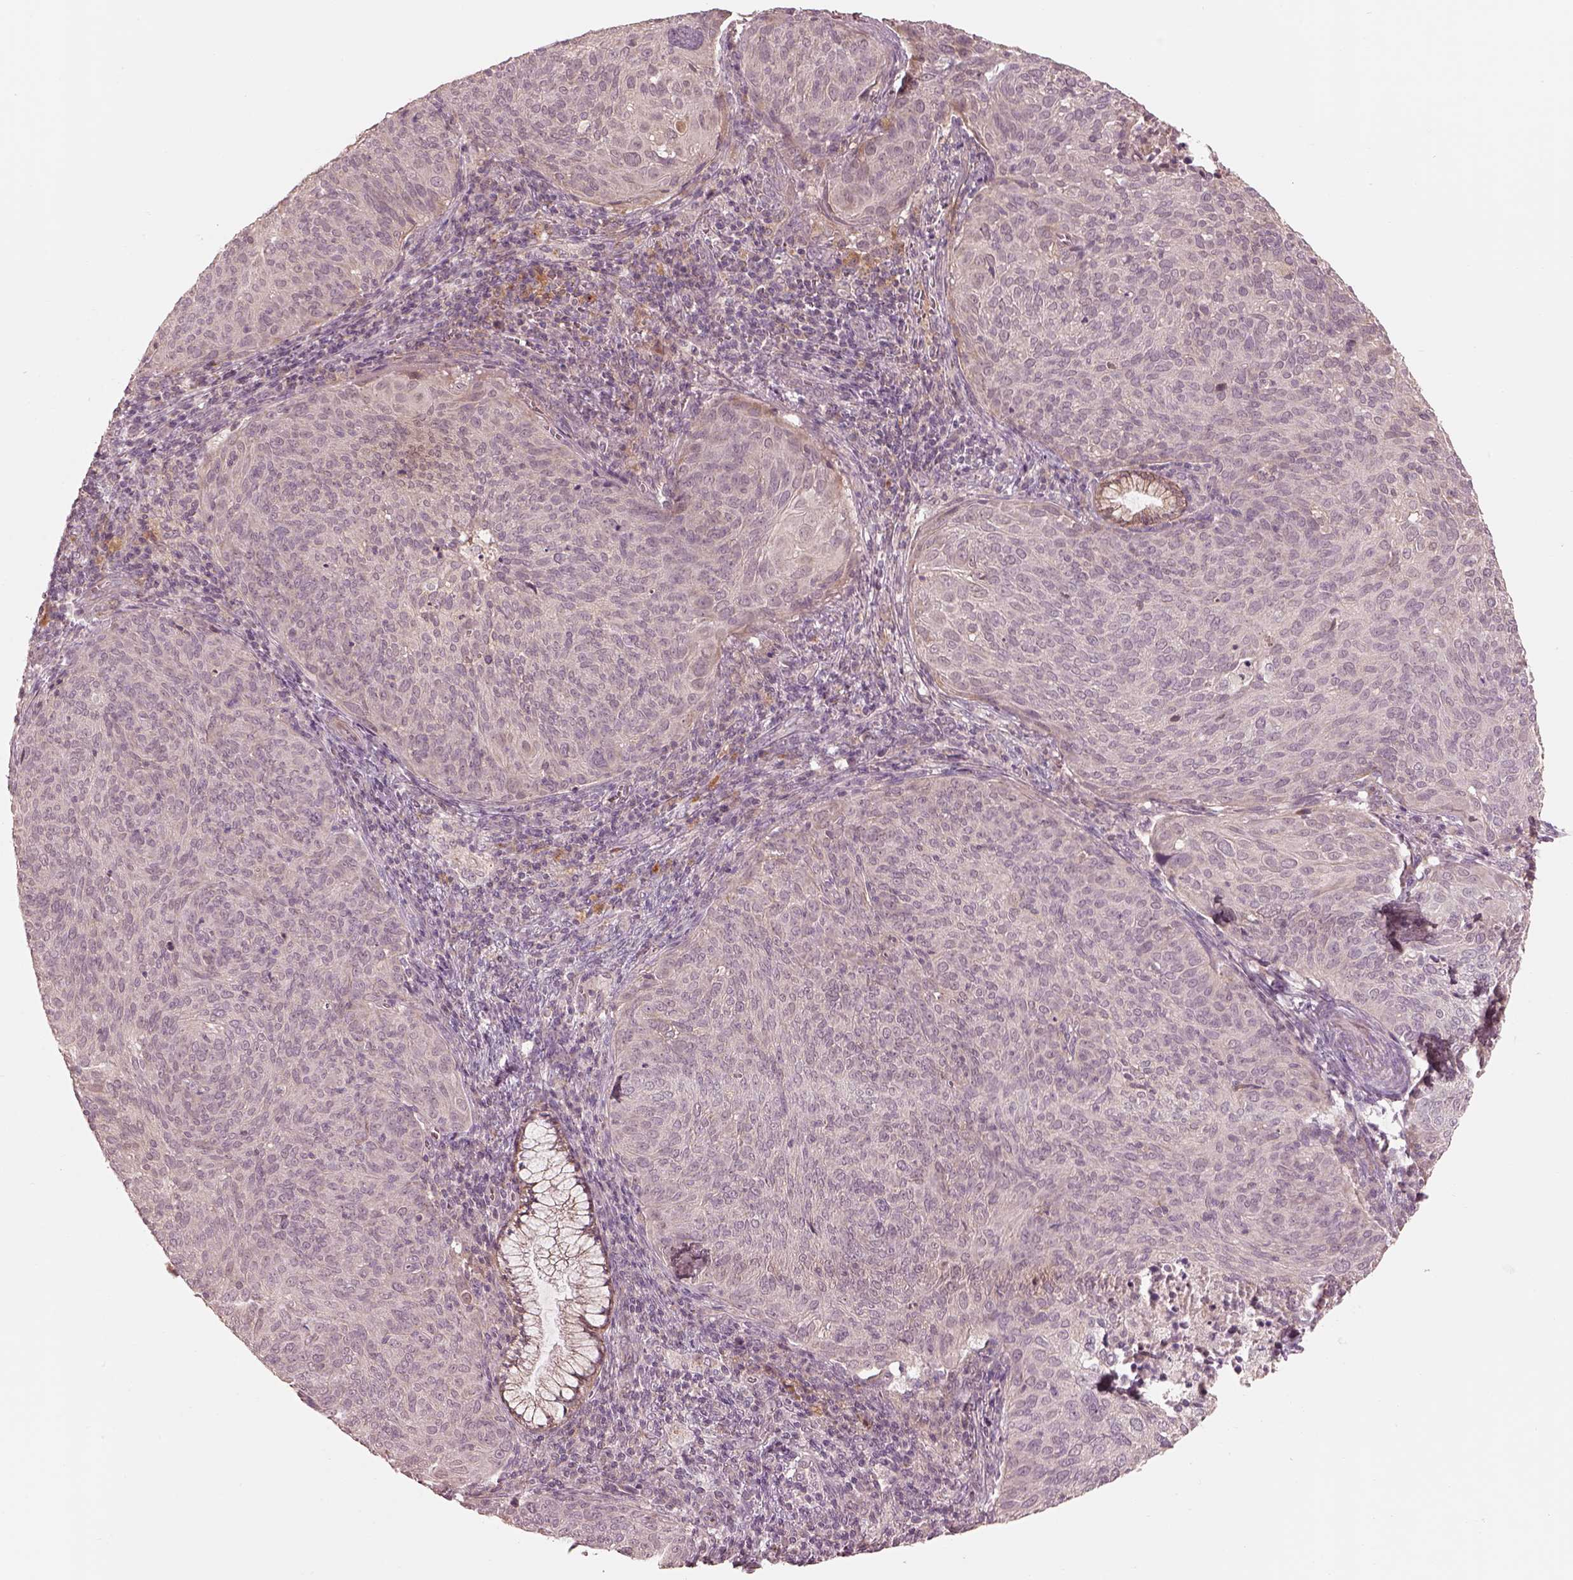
{"staining": {"intensity": "weak", "quantity": "<25%", "location": "cytoplasmic/membranous"}, "tissue": "cervical cancer", "cell_type": "Tumor cells", "image_type": "cancer", "snomed": [{"axis": "morphology", "description": "Squamous cell carcinoma, NOS"}, {"axis": "topography", "description": "Cervix"}], "caption": "Squamous cell carcinoma (cervical) stained for a protein using IHC shows no staining tumor cells.", "gene": "SLC25A46", "patient": {"sex": "female", "age": 39}}